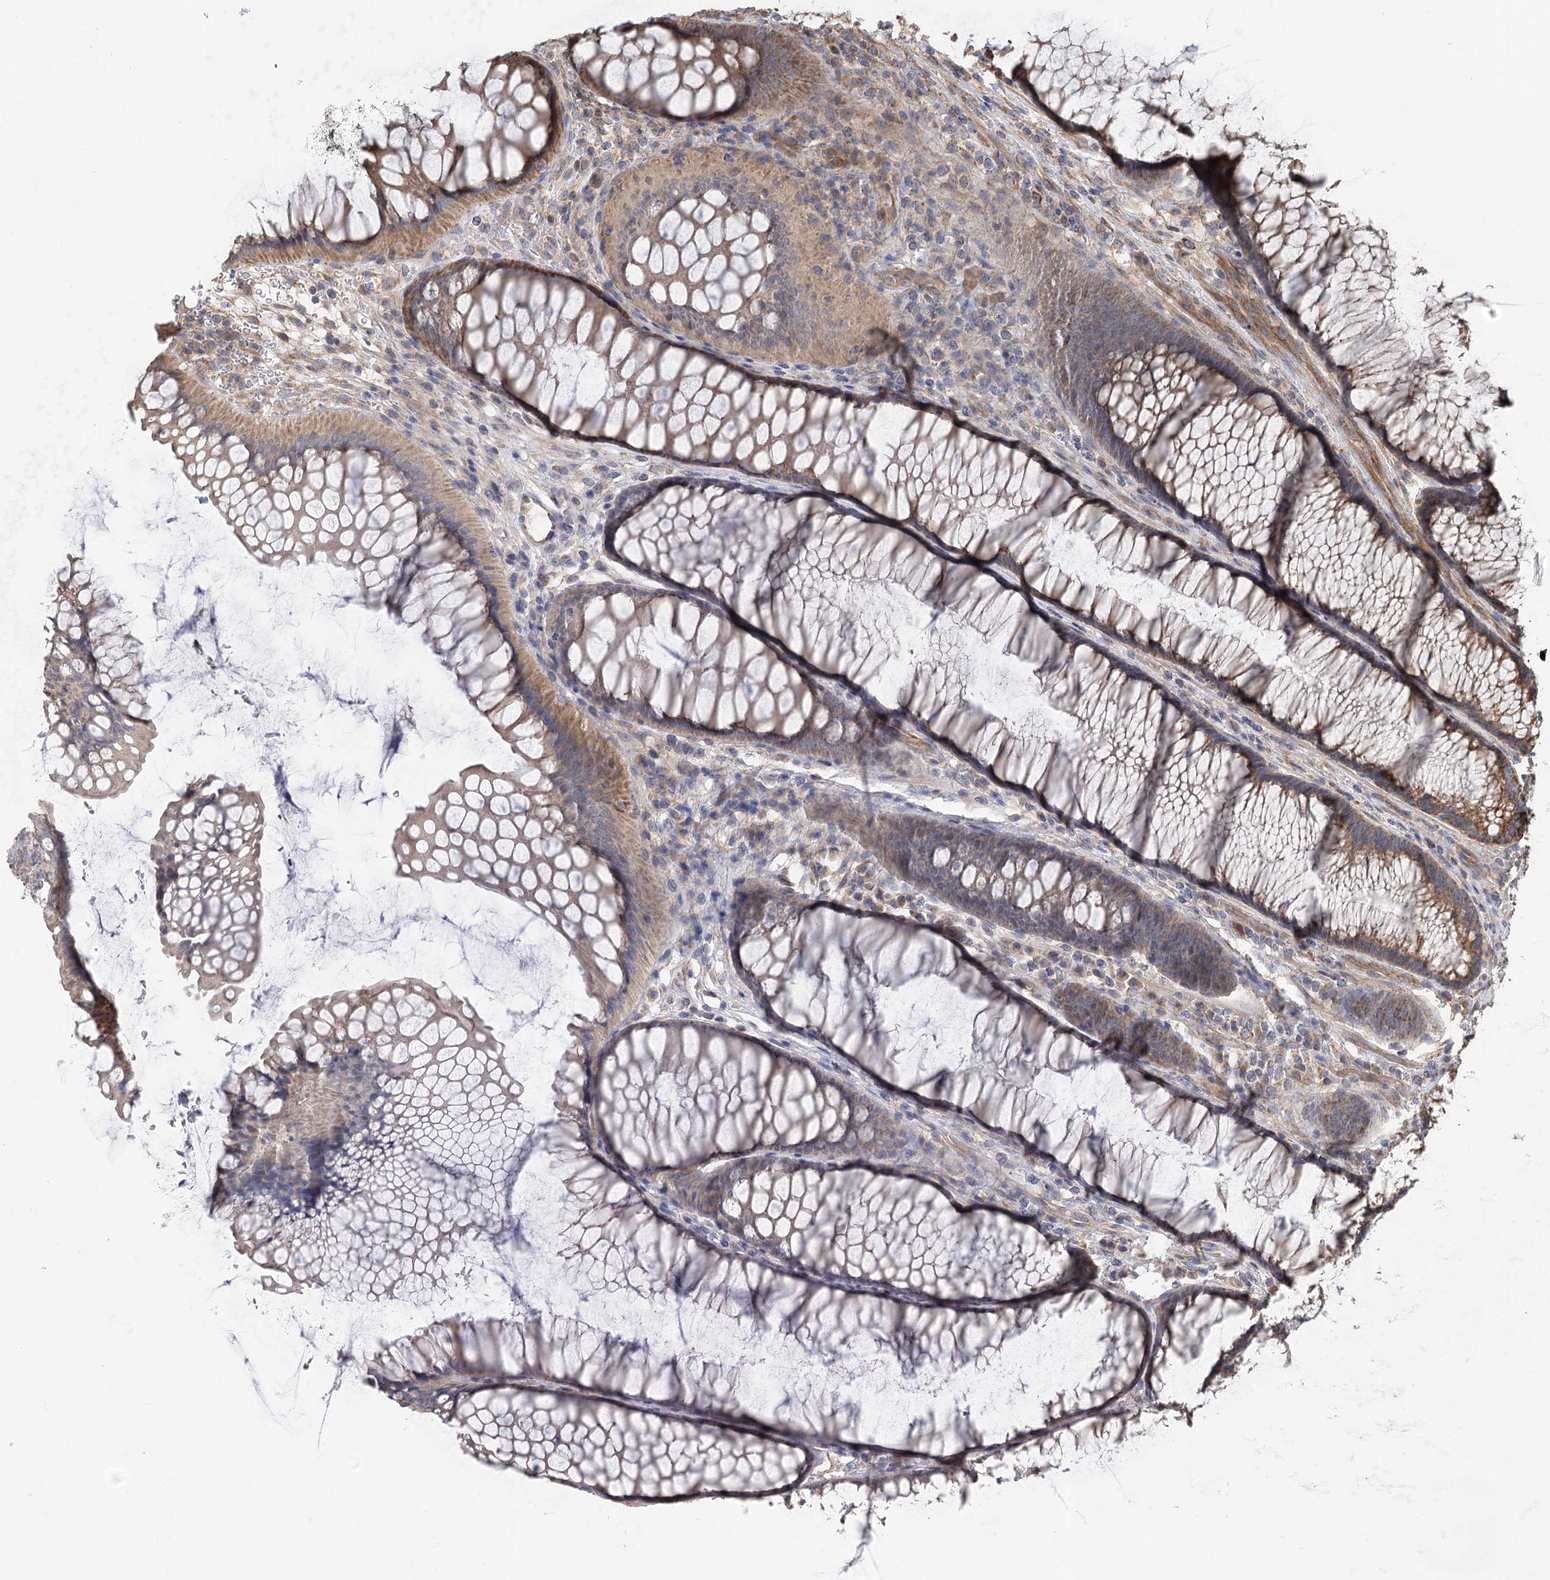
{"staining": {"intensity": "moderate", "quantity": ">75%", "location": "cytoplasmic/membranous"}, "tissue": "colon", "cell_type": "Endothelial cells", "image_type": "normal", "snomed": [{"axis": "morphology", "description": "Normal tissue, NOS"}, {"axis": "topography", "description": "Colon"}], "caption": "A histopathology image of human colon stained for a protein demonstrates moderate cytoplasmic/membranous brown staining in endothelial cells. (DAB = brown stain, brightfield microscopy at high magnification).", "gene": "RWDD4", "patient": {"sex": "female", "age": 82}}